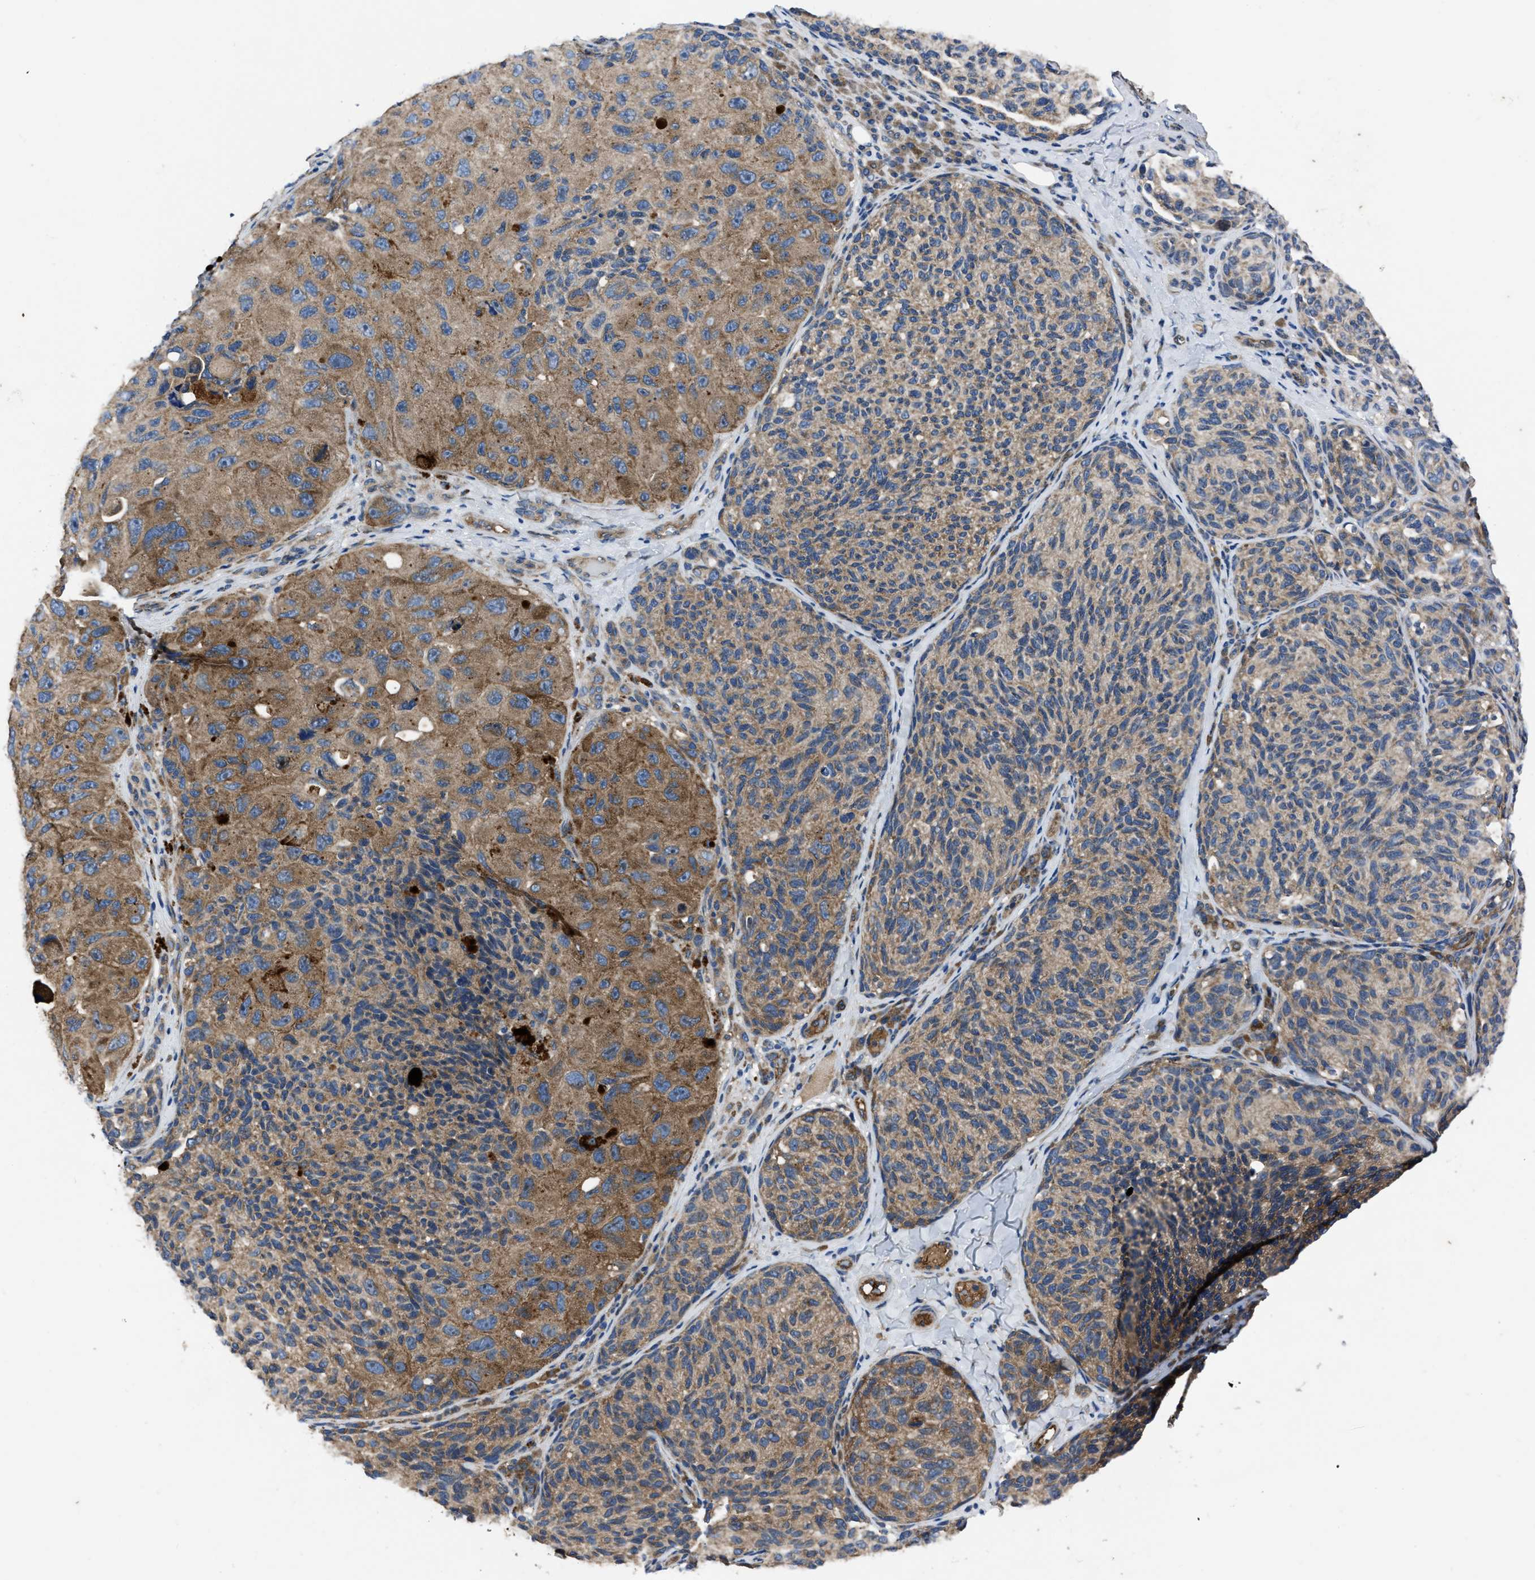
{"staining": {"intensity": "moderate", "quantity": "<25%", "location": "cytoplasmic/membranous"}, "tissue": "melanoma", "cell_type": "Tumor cells", "image_type": "cancer", "snomed": [{"axis": "morphology", "description": "Malignant melanoma, NOS"}, {"axis": "topography", "description": "Skin"}], "caption": "Malignant melanoma stained with a protein marker displays moderate staining in tumor cells.", "gene": "ERC1", "patient": {"sex": "female", "age": 73}}